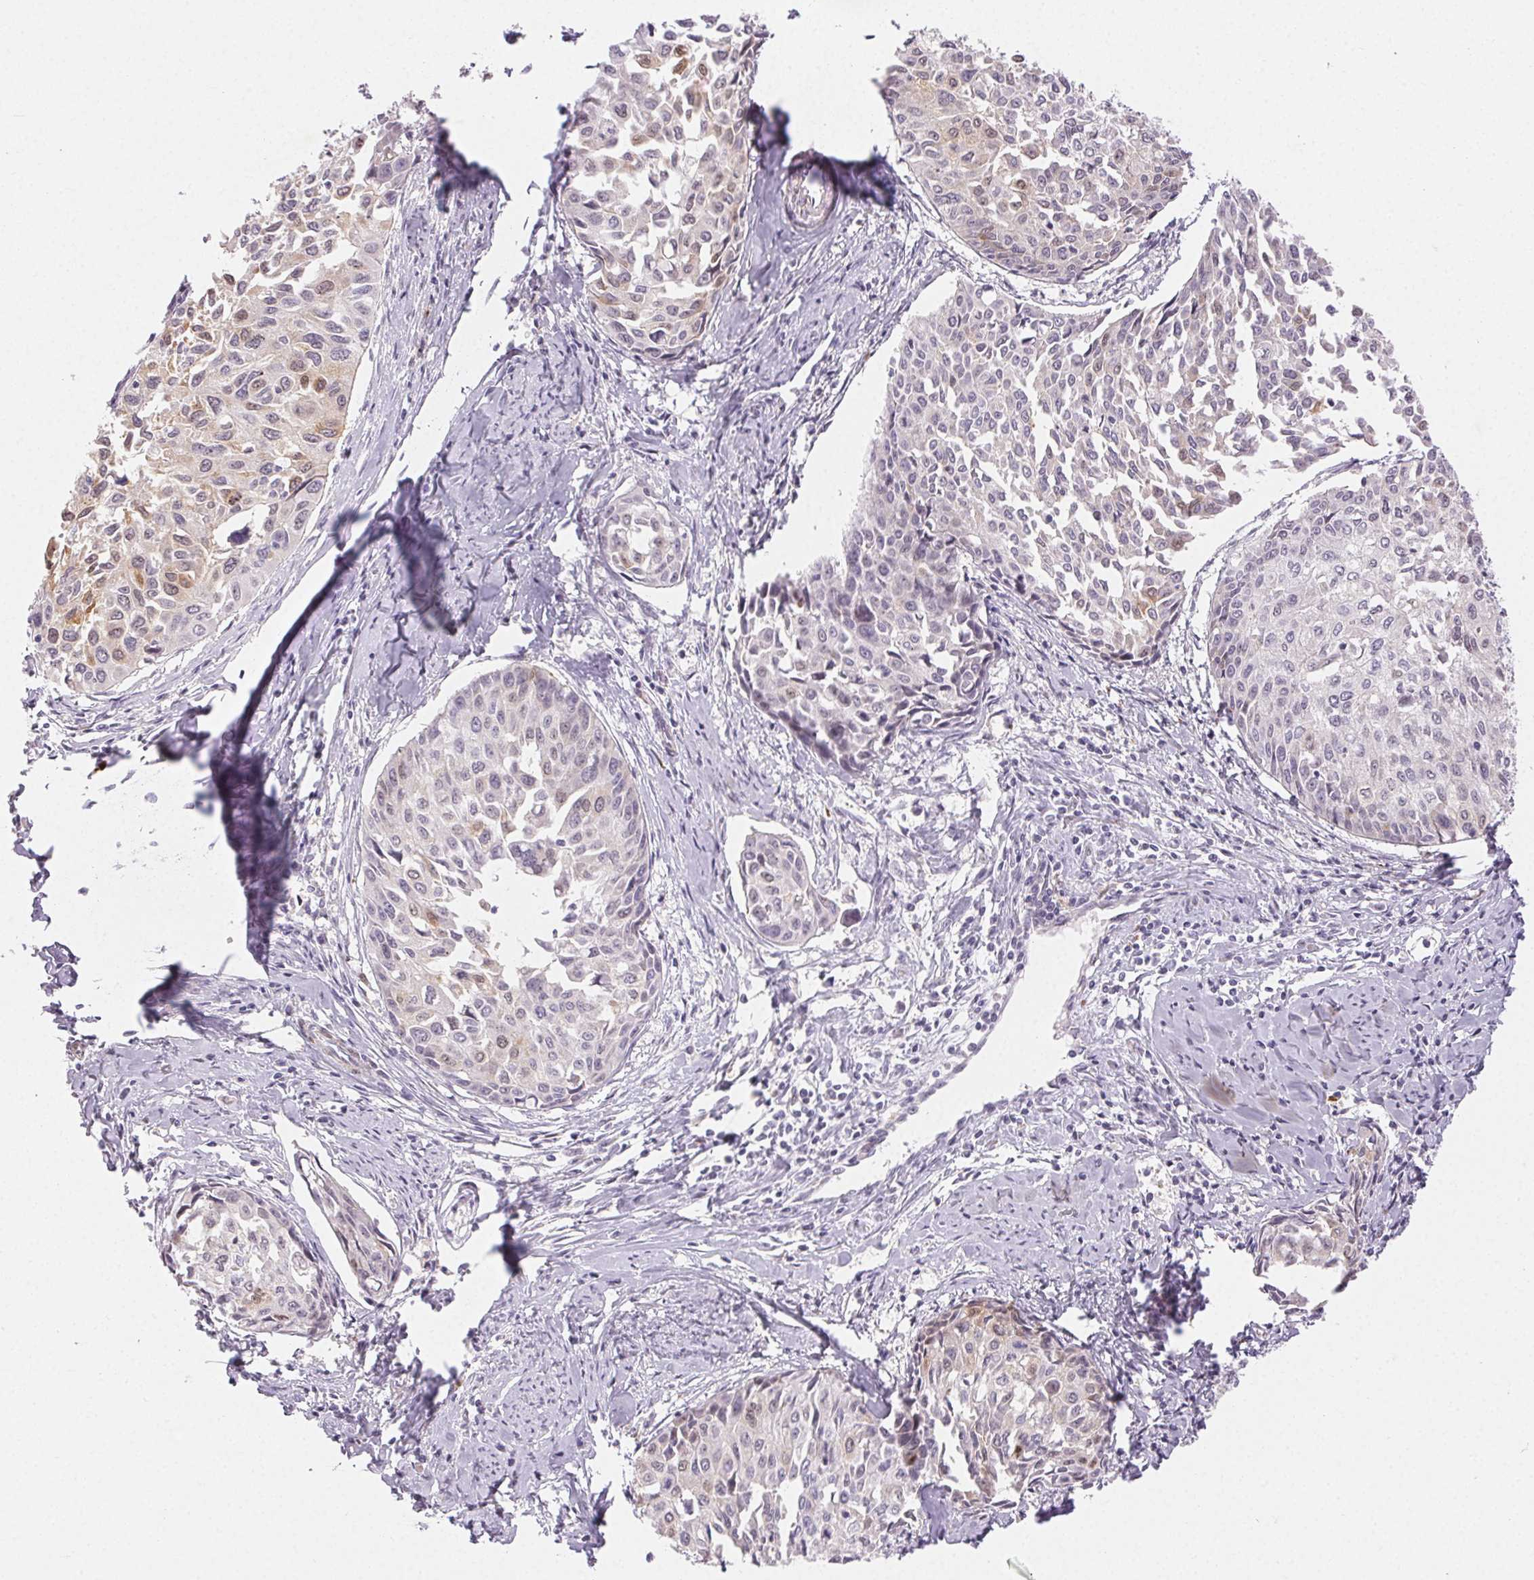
{"staining": {"intensity": "weak", "quantity": "<25%", "location": "cytoplasmic/membranous"}, "tissue": "cervical cancer", "cell_type": "Tumor cells", "image_type": "cancer", "snomed": [{"axis": "morphology", "description": "Squamous cell carcinoma, NOS"}, {"axis": "topography", "description": "Cervix"}], "caption": "This is an IHC image of human cervical squamous cell carcinoma. There is no staining in tumor cells.", "gene": "RPGRIP1", "patient": {"sex": "female", "age": 50}}